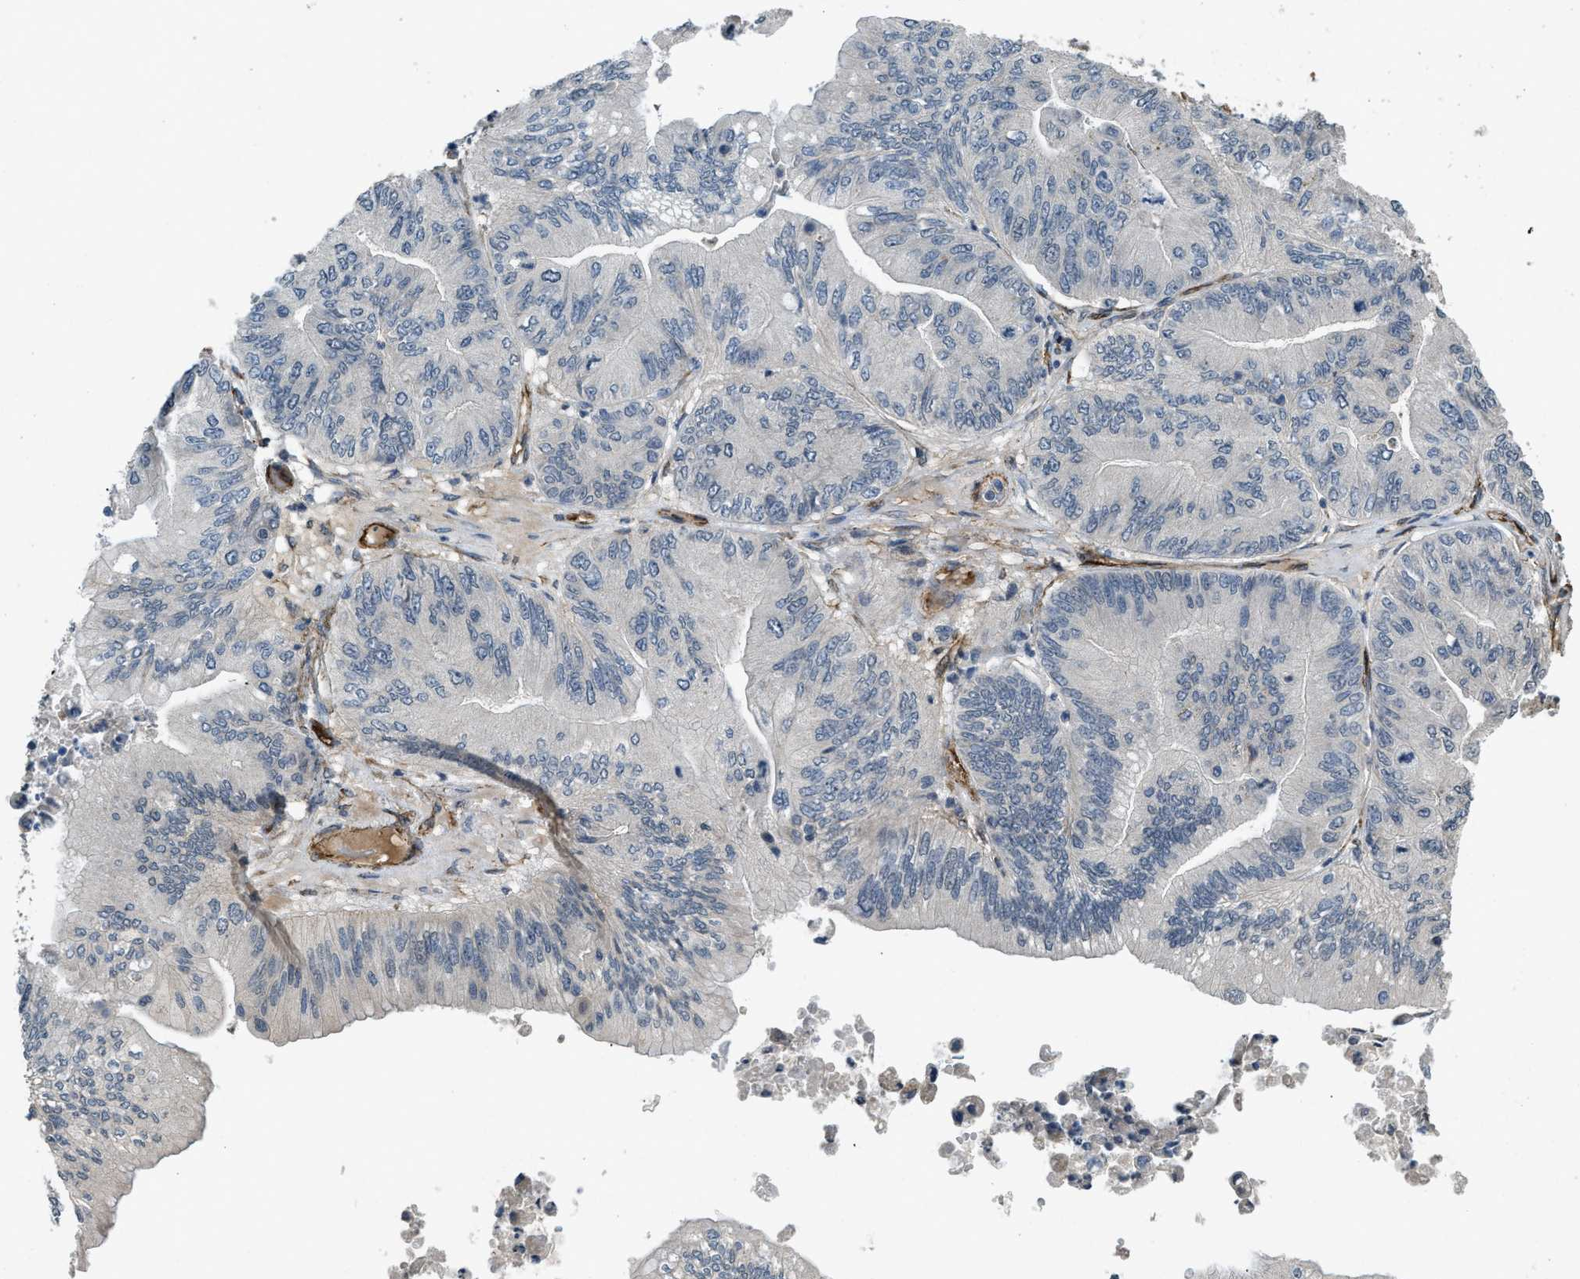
{"staining": {"intensity": "negative", "quantity": "none", "location": "none"}, "tissue": "ovarian cancer", "cell_type": "Tumor cells", "image_type": "cancer", "snomed": [{"axis": "morphology", "description": "Cystadenocarcinoma, mucinous, NOS"}, {"axis": "topography", "description": "Ovary"}], "caption": "Mucinous cystadenocarcinoma (ovarian) was stained to show a protein in brown. There is no significant positivity in tumor cells.", "gene": "NMB", "patient": {"sex": "female", "age": 61}}